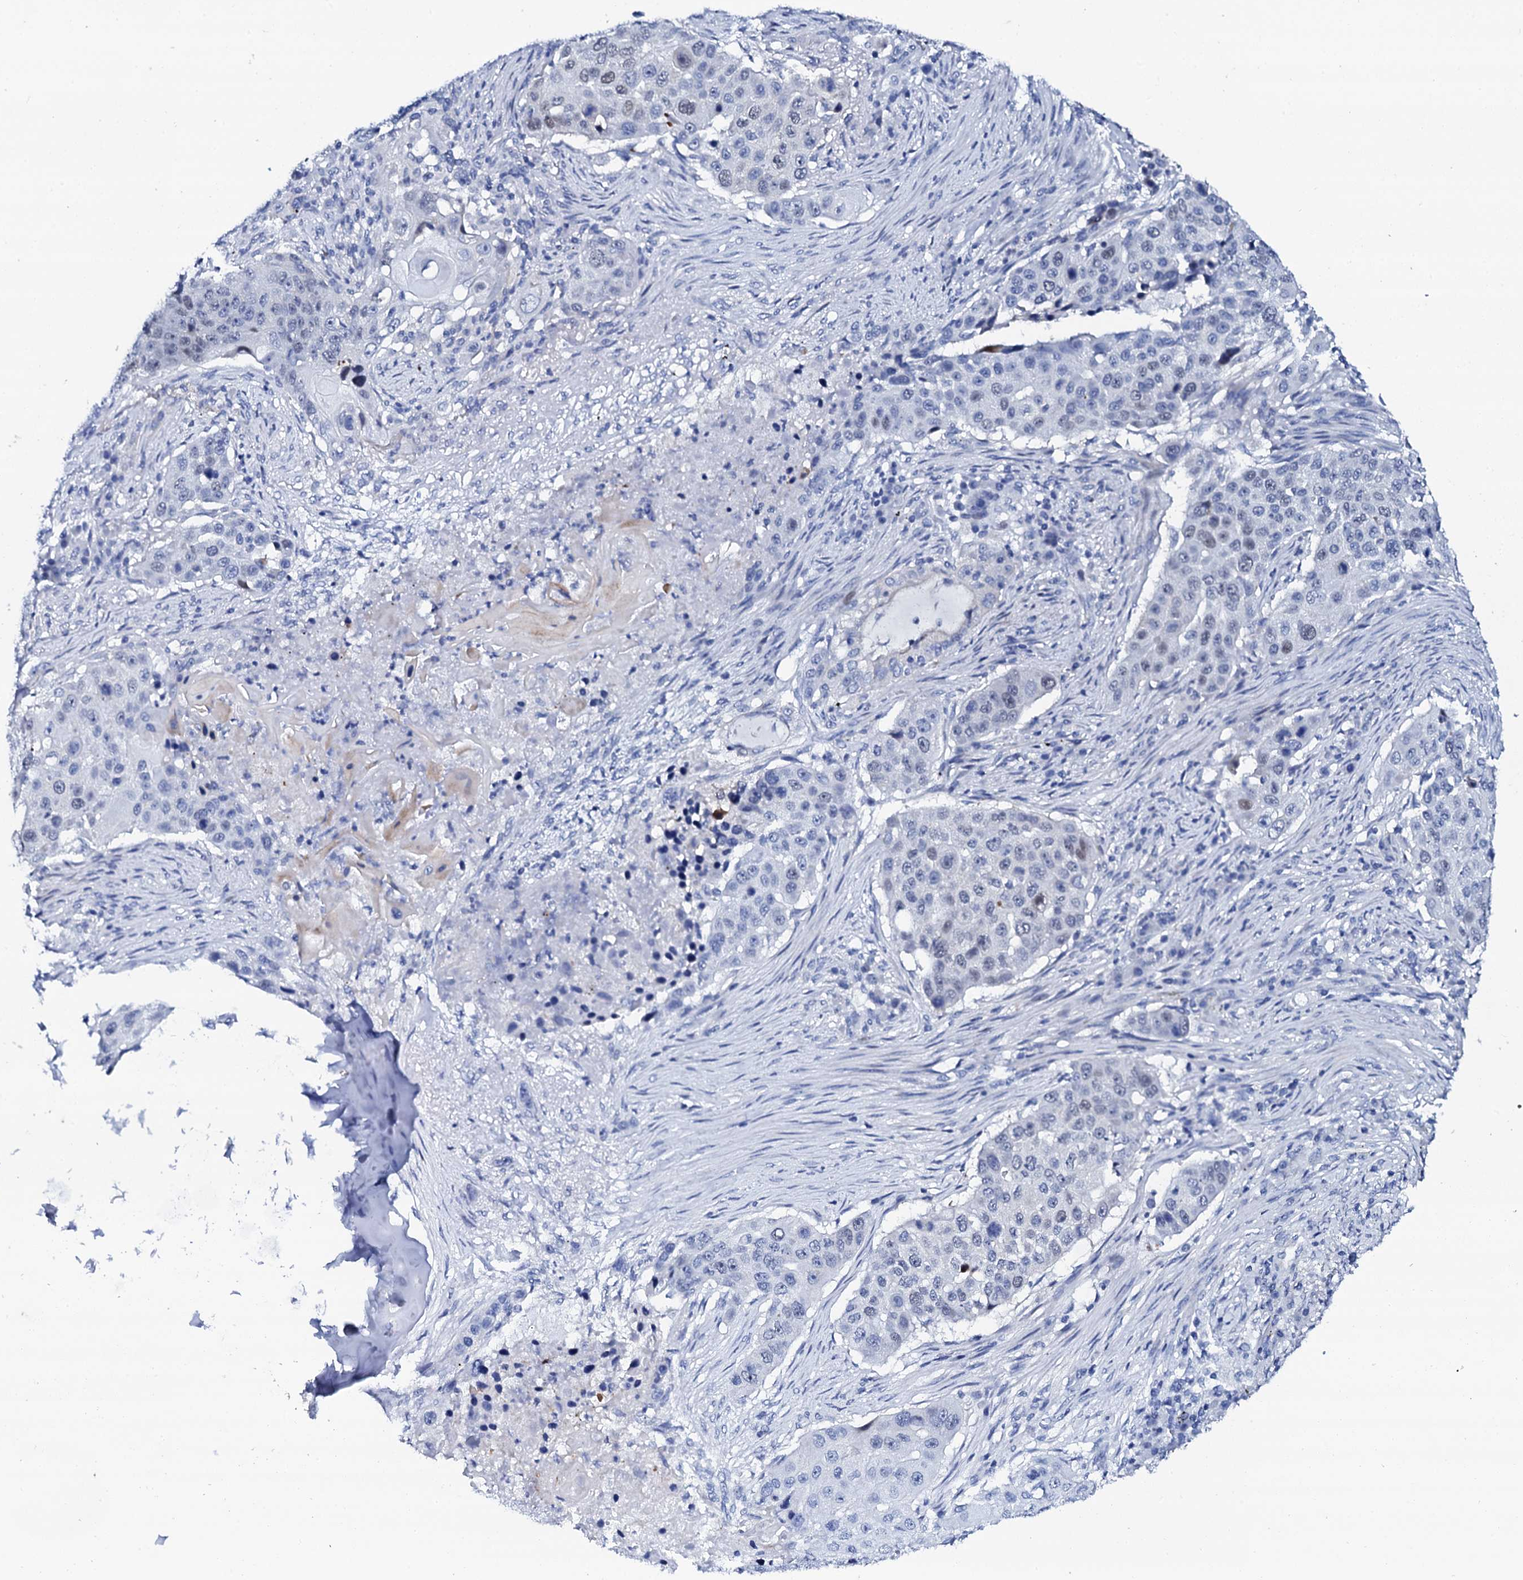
{"staining": {"intensity": "weak", "quantity": "<25%", "location": "nuclear"}, "tissue": "lung cancer", "cell_type": "Tumor cells", "image_type": "cancer", "snomed": [{"axis": "morphology", "description": "Squamous cell carcinoma, NOS"}, {"axis": "topography", "description": "Lung"}], "caption": "The micrograph demonstrates no staining of tumor cells in lung cancer (squamous cell carcinoma).", "gene": "NUDT13", "patient": {"sex": "female", "age": 63}}